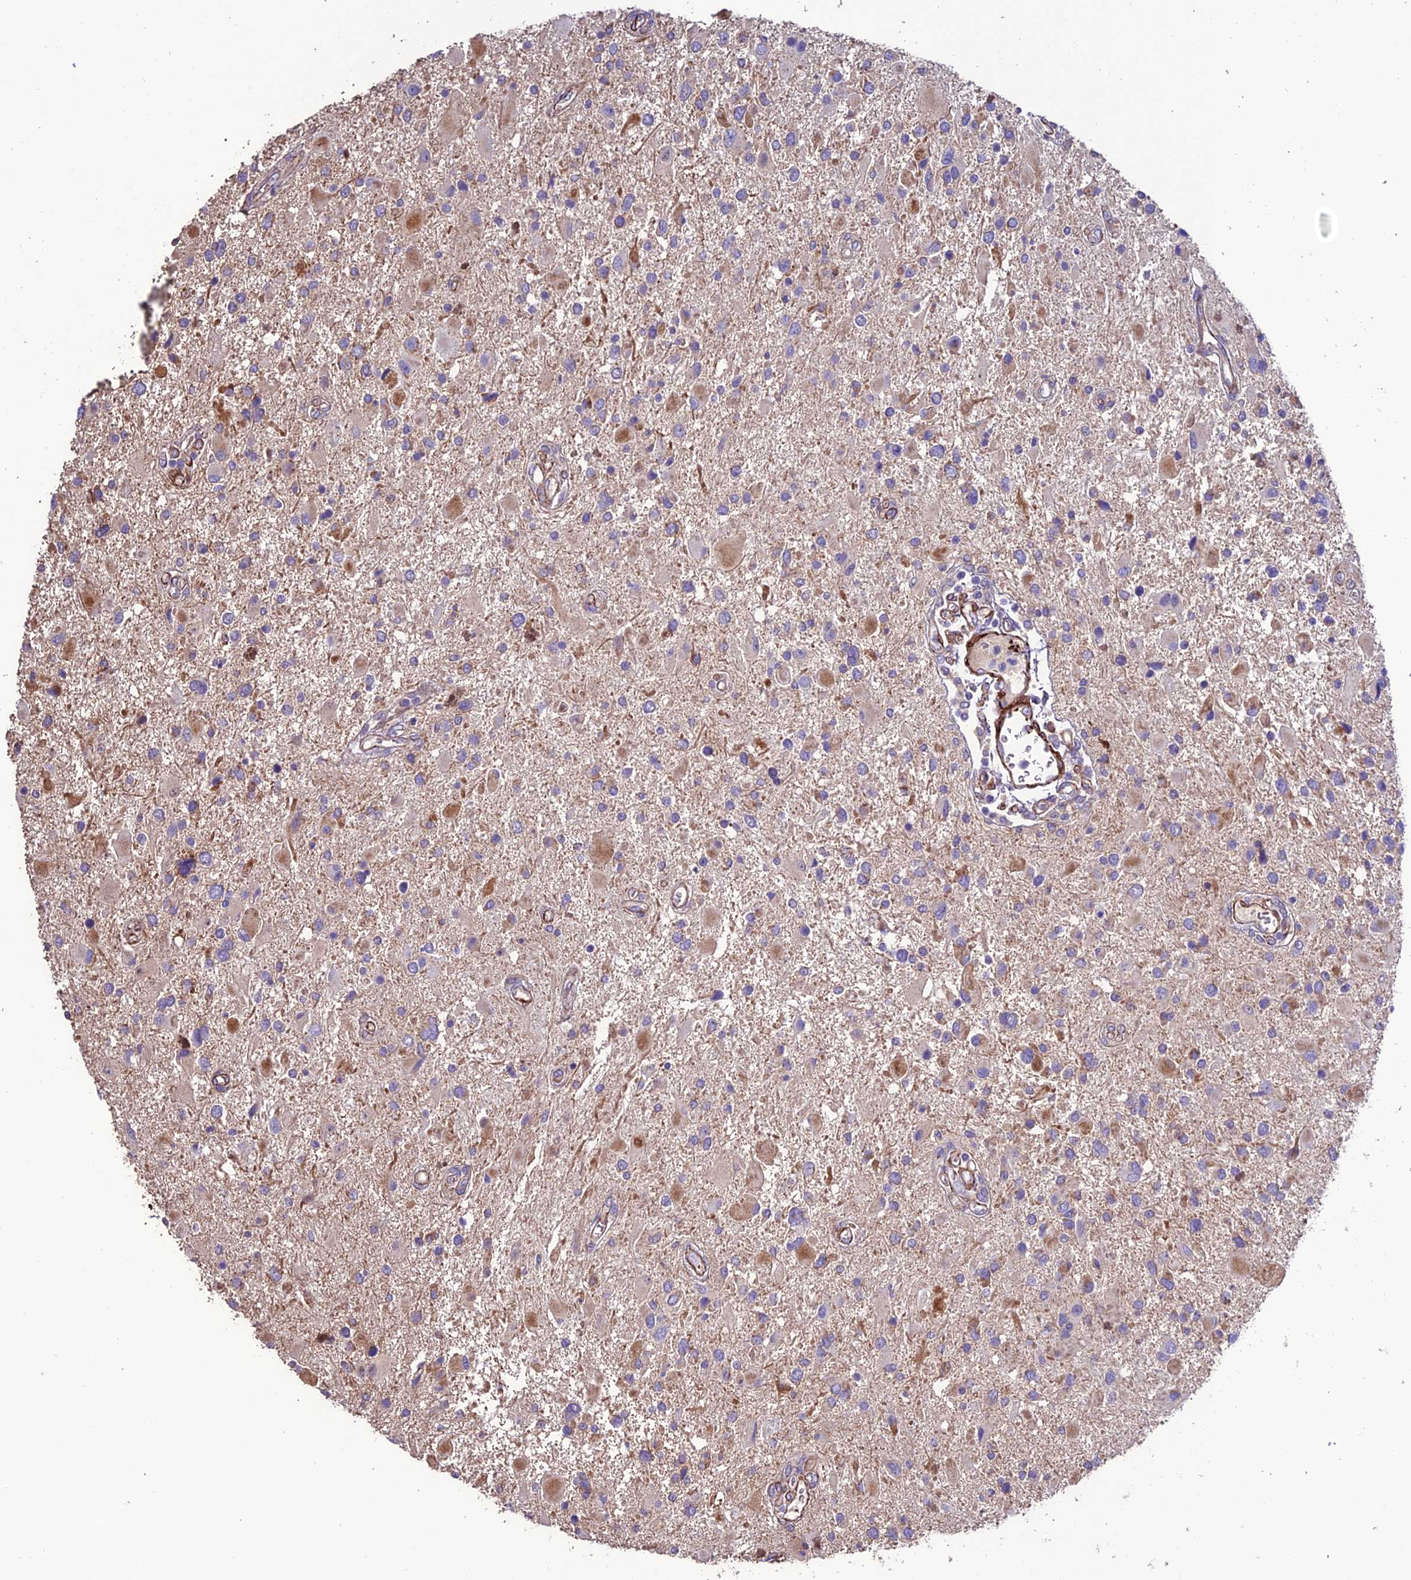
{"staining": {"intensity": "weak", "quantity": "<25%", "location": "cytoplasmic/membranous"}, "tissue": "glioma", "cell_type": "Tumor cells", "image_type": "cancer", "snomed": [{"axis": "morphology", "description": "Glioma, malignant, High grade"}, {"axis": "topography", "description": "Brain"}], "caption": "A high-resolution micrograph shows immunohistochemistry (IHC) staining of malignant glioma (high-grade), which displays no significant positivity in tumor cells.", "gene": "REX1BD", "patient": {"sex": "male", "age": 53}}